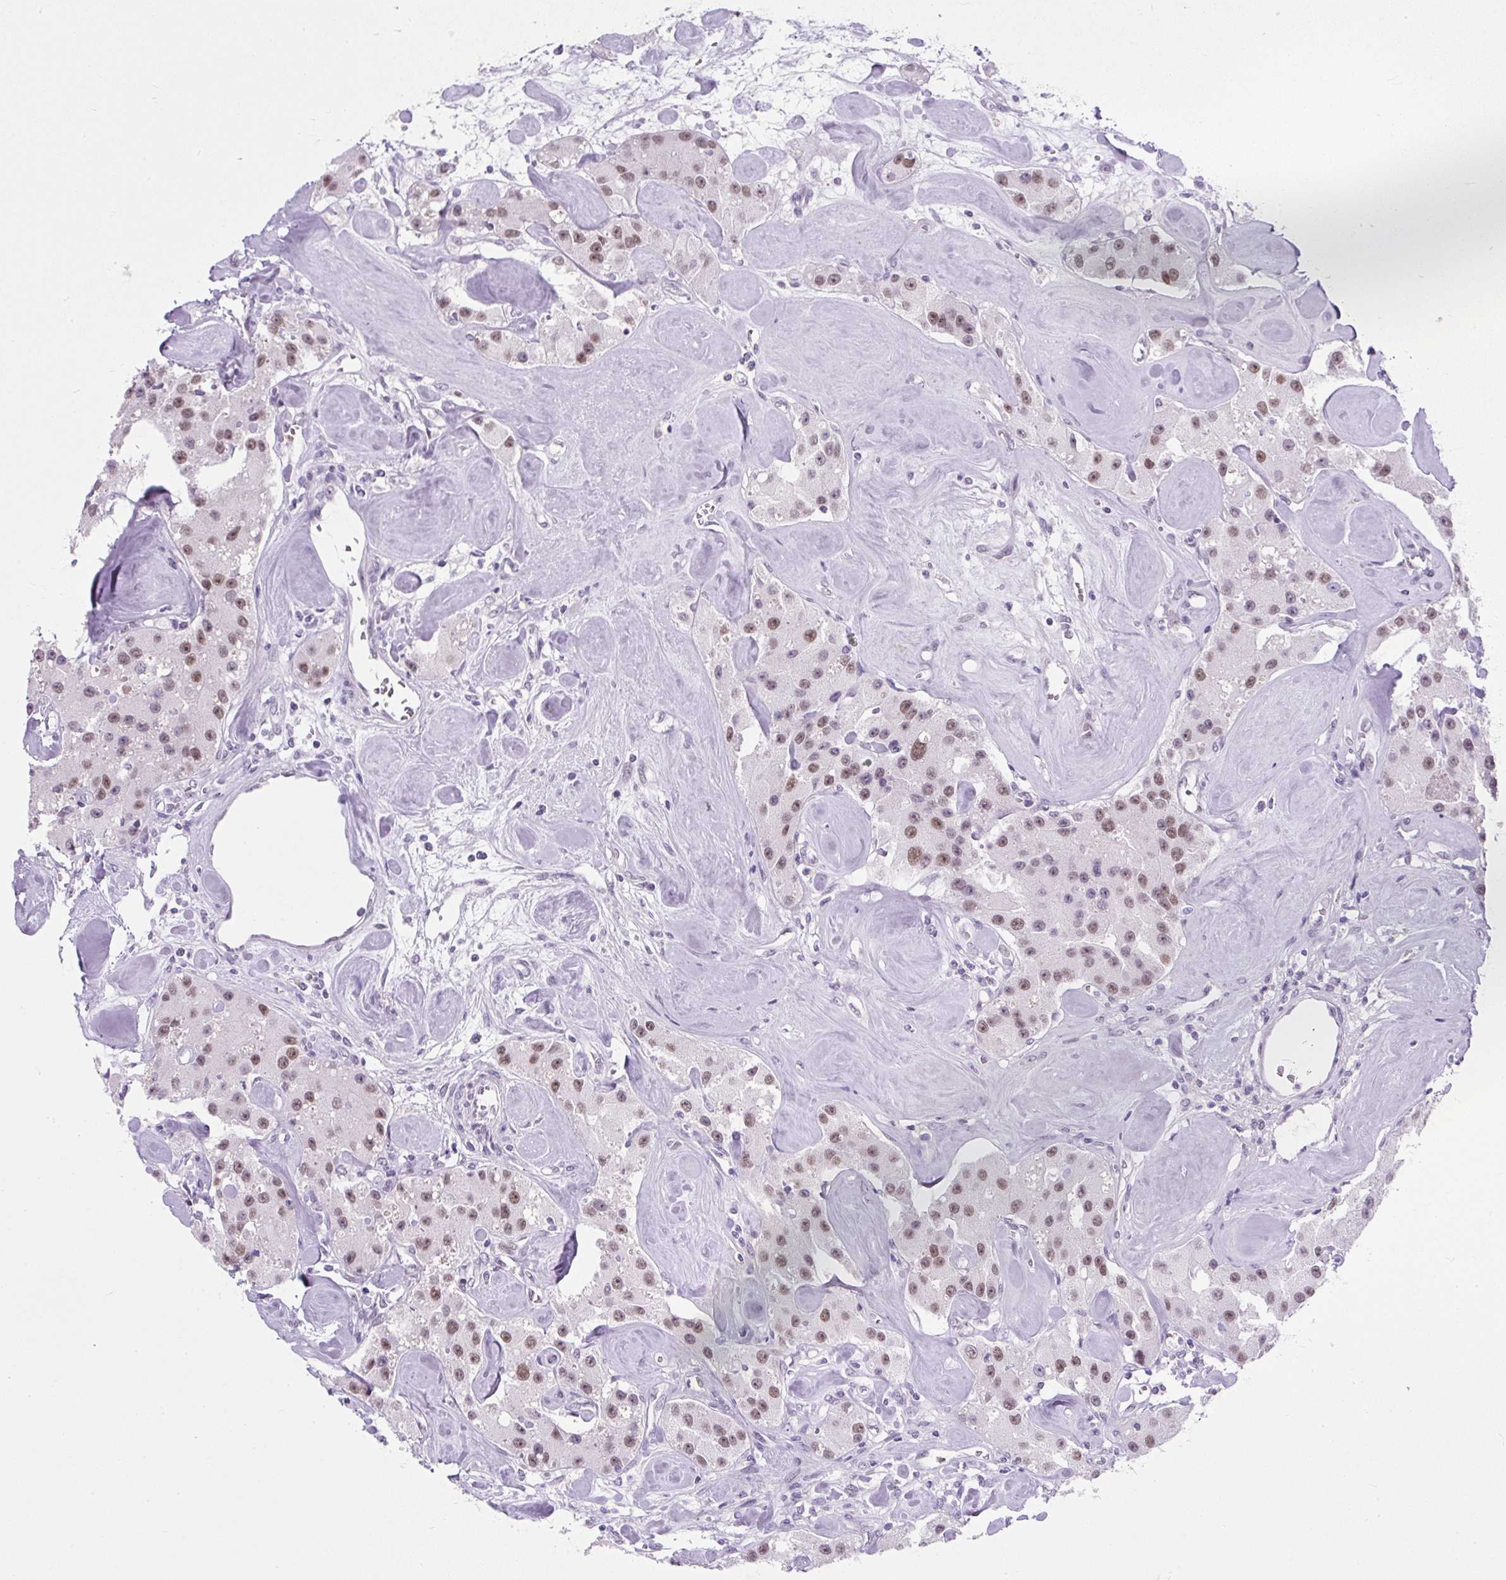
{"staining": {"intensity": "moderate", "quantity": ">75%", "location": "nuclear"}, "tissue": "carcinoid", "cell_type": "Tumor cells", "image_type": "cancer", "snomed": [{"axis": "morphology", "description": "Carcinoid, malignant, NOS"}, {"axis": "topography", "description": "Pancreas"}], "caption": "Tumor cells show moderate nuclear expression in about >75% of cells in carcinoid (malignant).", "gene": "PLCXD2", "patient": {"sex": "male", "age": 41}}